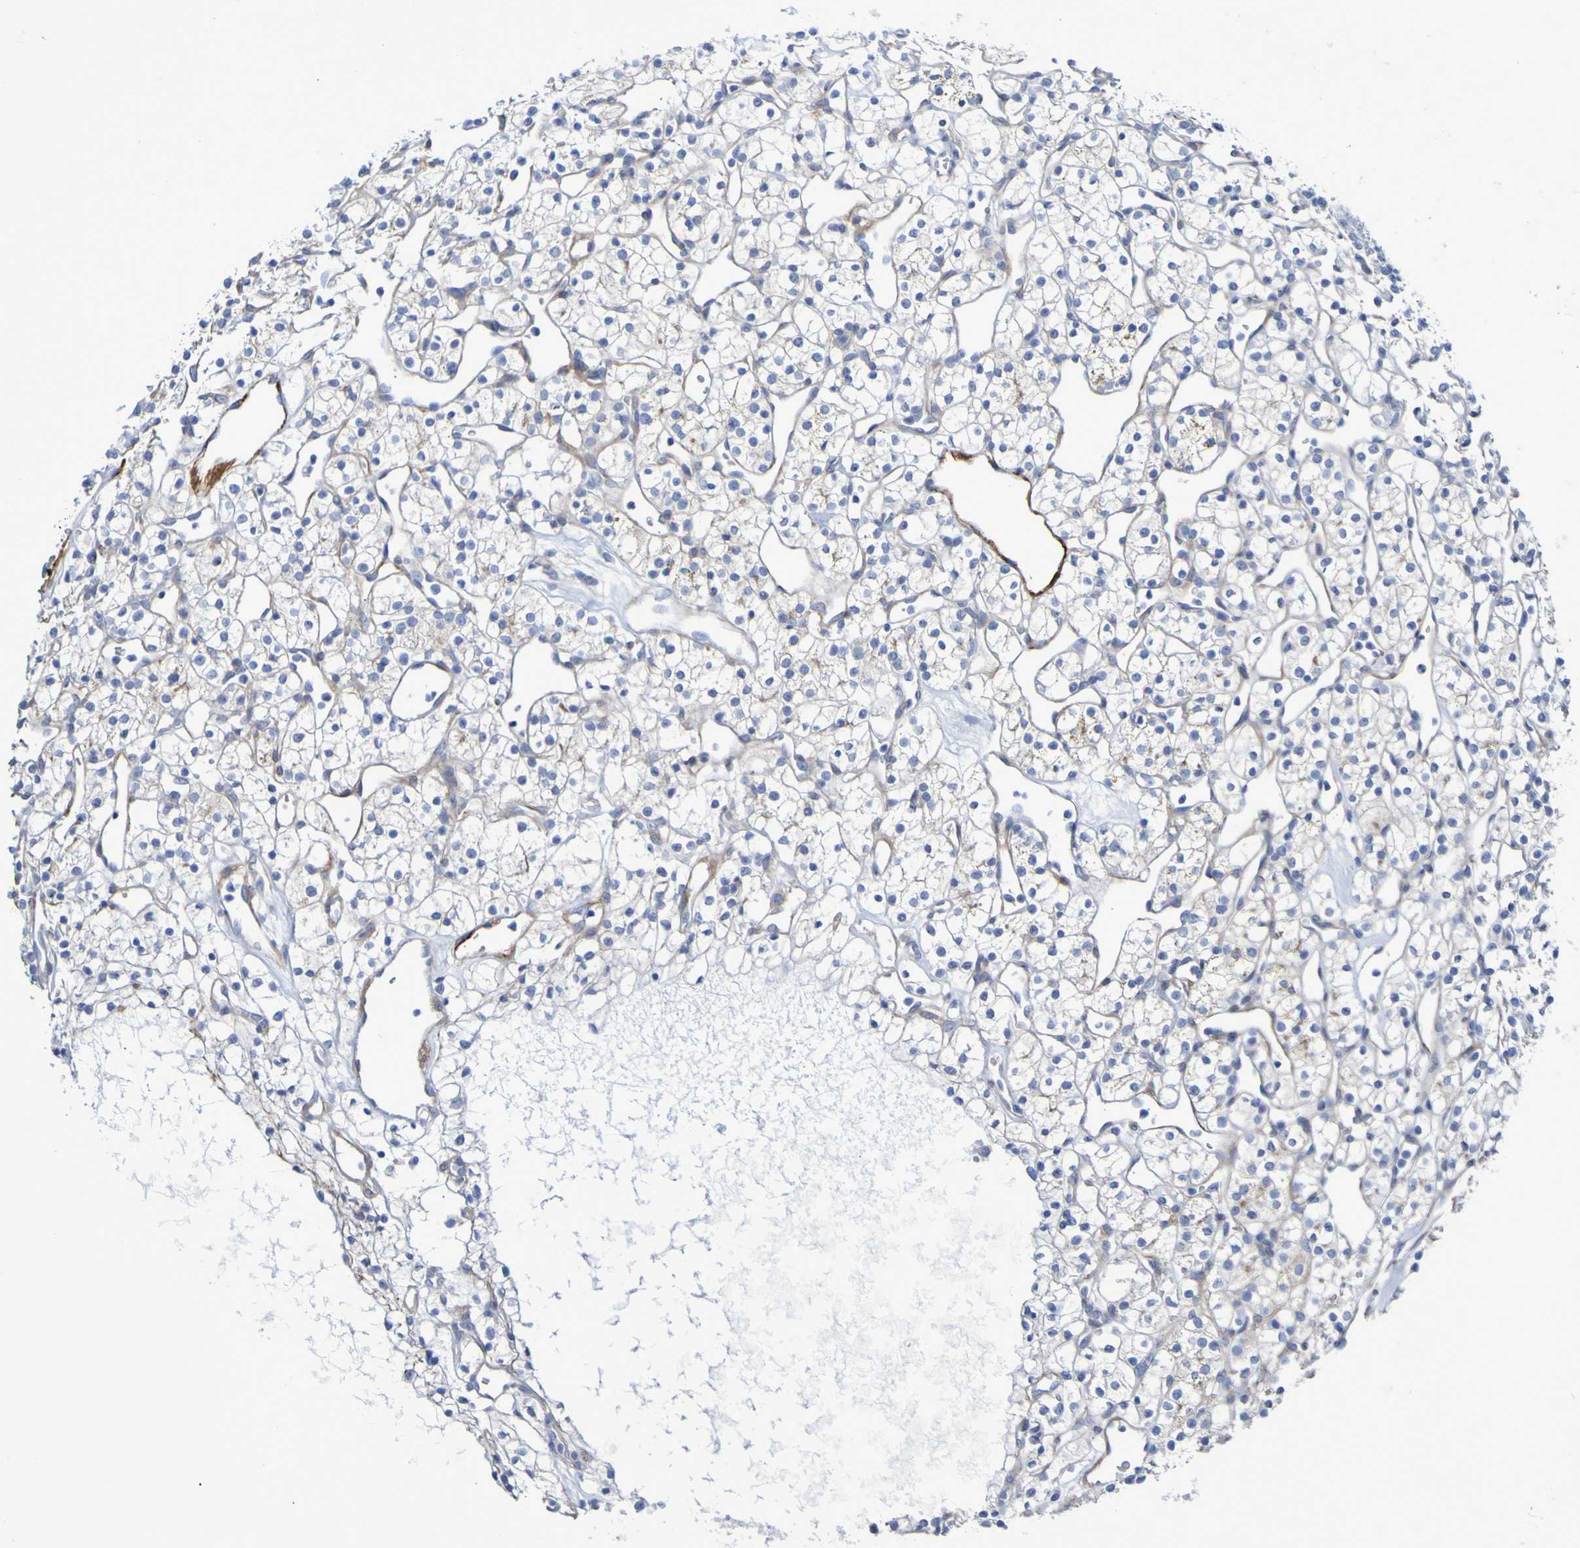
{"staining": {"intensity": "weak", "quantity": "<25%", "location": "cytoplasmic/membranous"}, "tissue": "renal cancer", "cell_type": "Tumor cells", "image_type": "cancer", "snomed": [{"axis": "morphology", "description": "Adenocarcinoma, NOS"}, {"axis": "topography", "description": "Kidney"}], "caption": "There is no significant staining in tumor cells of renal cancer (adenocarcinoma).", "gene": "LPP", "patient": {"sex": "female", "age": 60}}